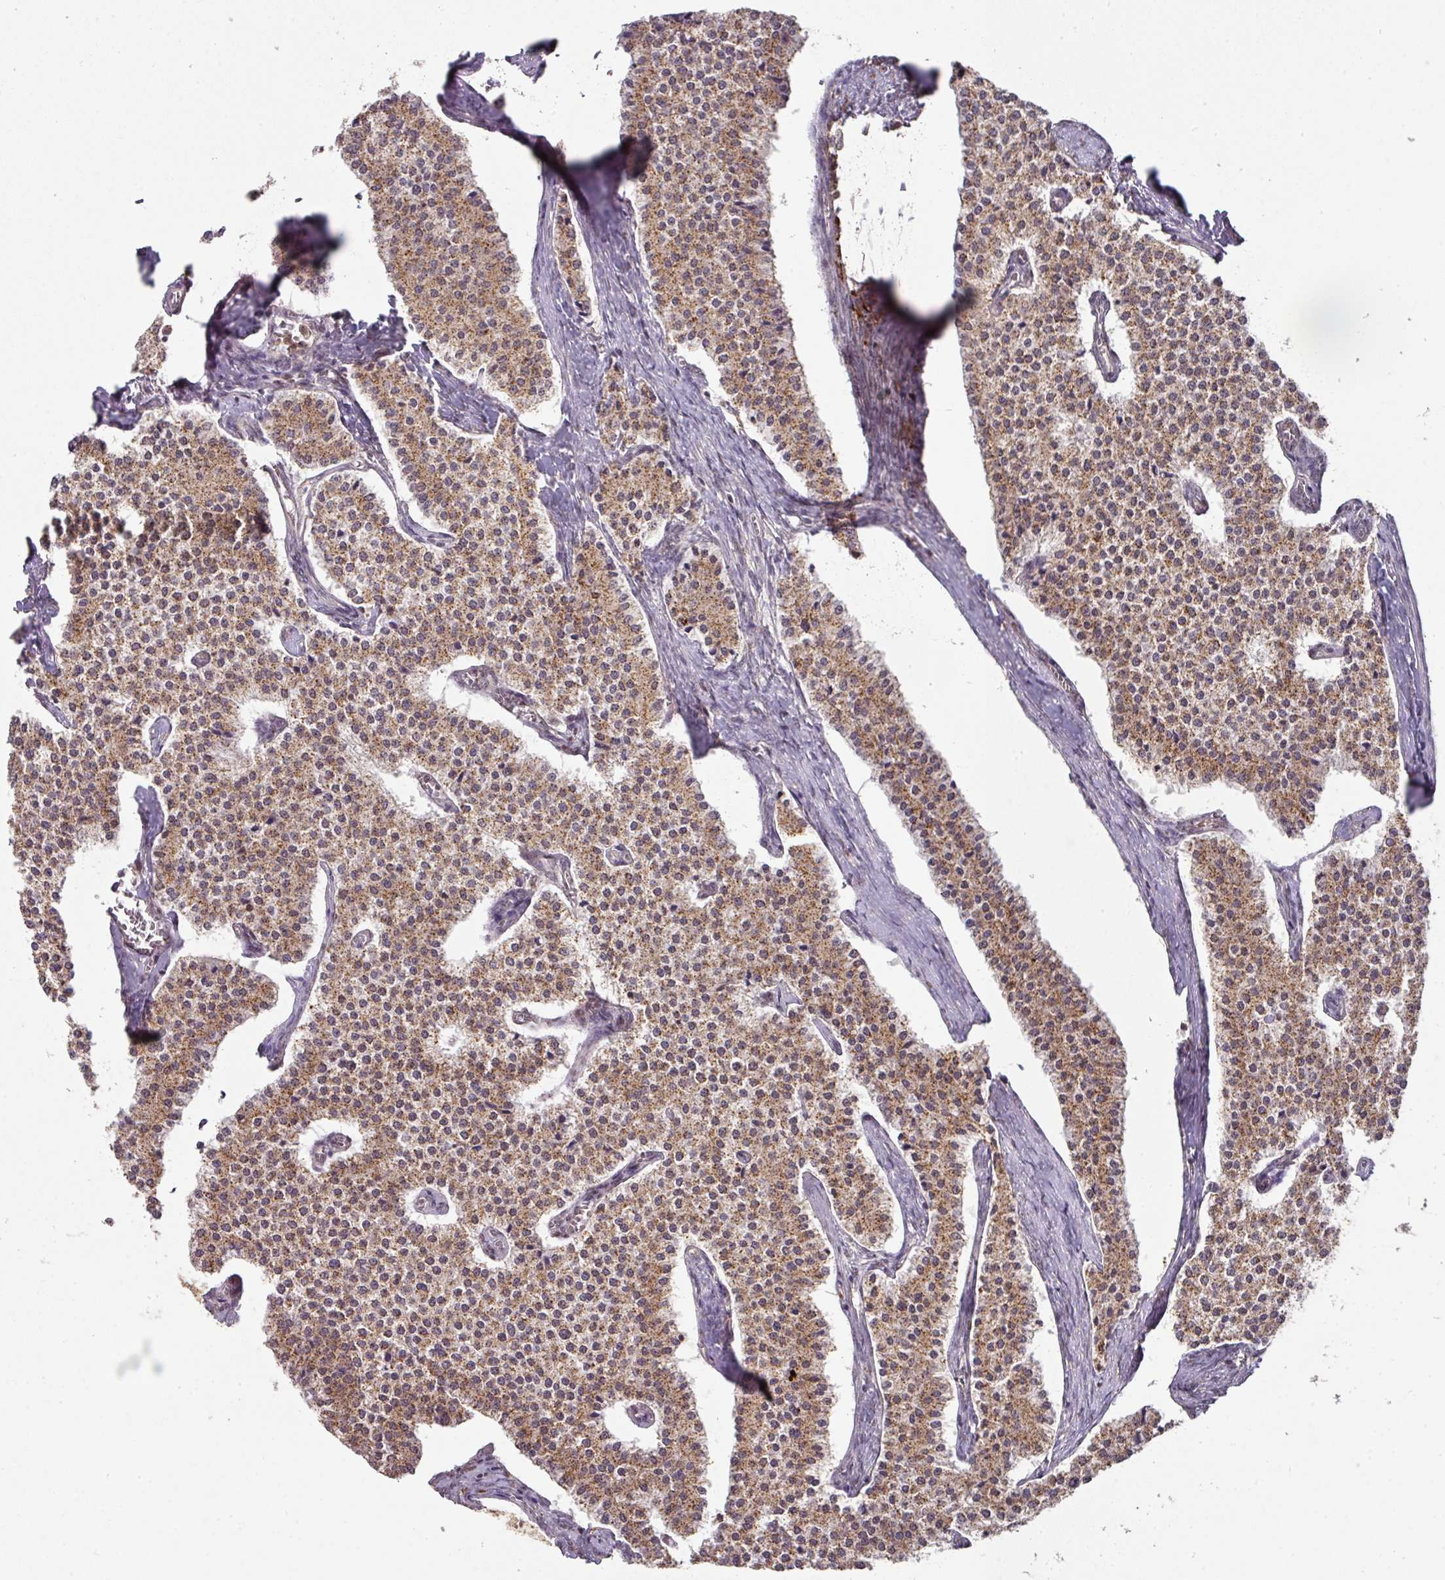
{"staining": {"intensity": "moderate", "quantity": ">75%", "location": "cytoplasmic/membranous"}, "tissue": "carcinoid", "cell_type": "Tumor cells", "image_type": "cancer", "snomed": [{"axis": "morphology", "description": "Carcinoid, malignant, NOS"}, {"axis": "topography", "description": "Colon"}], "caption": "Immunohistochemical staining of human carcinoid exhibits medium levels of moderate cytoplasmic/membranous protein staining in about >75% of tumor cells. (brown staining indicates protein expression, while blue staining denotes nuclei).", "gene": "RANBP9", "patient": {"sex": "female", "age": 52}}